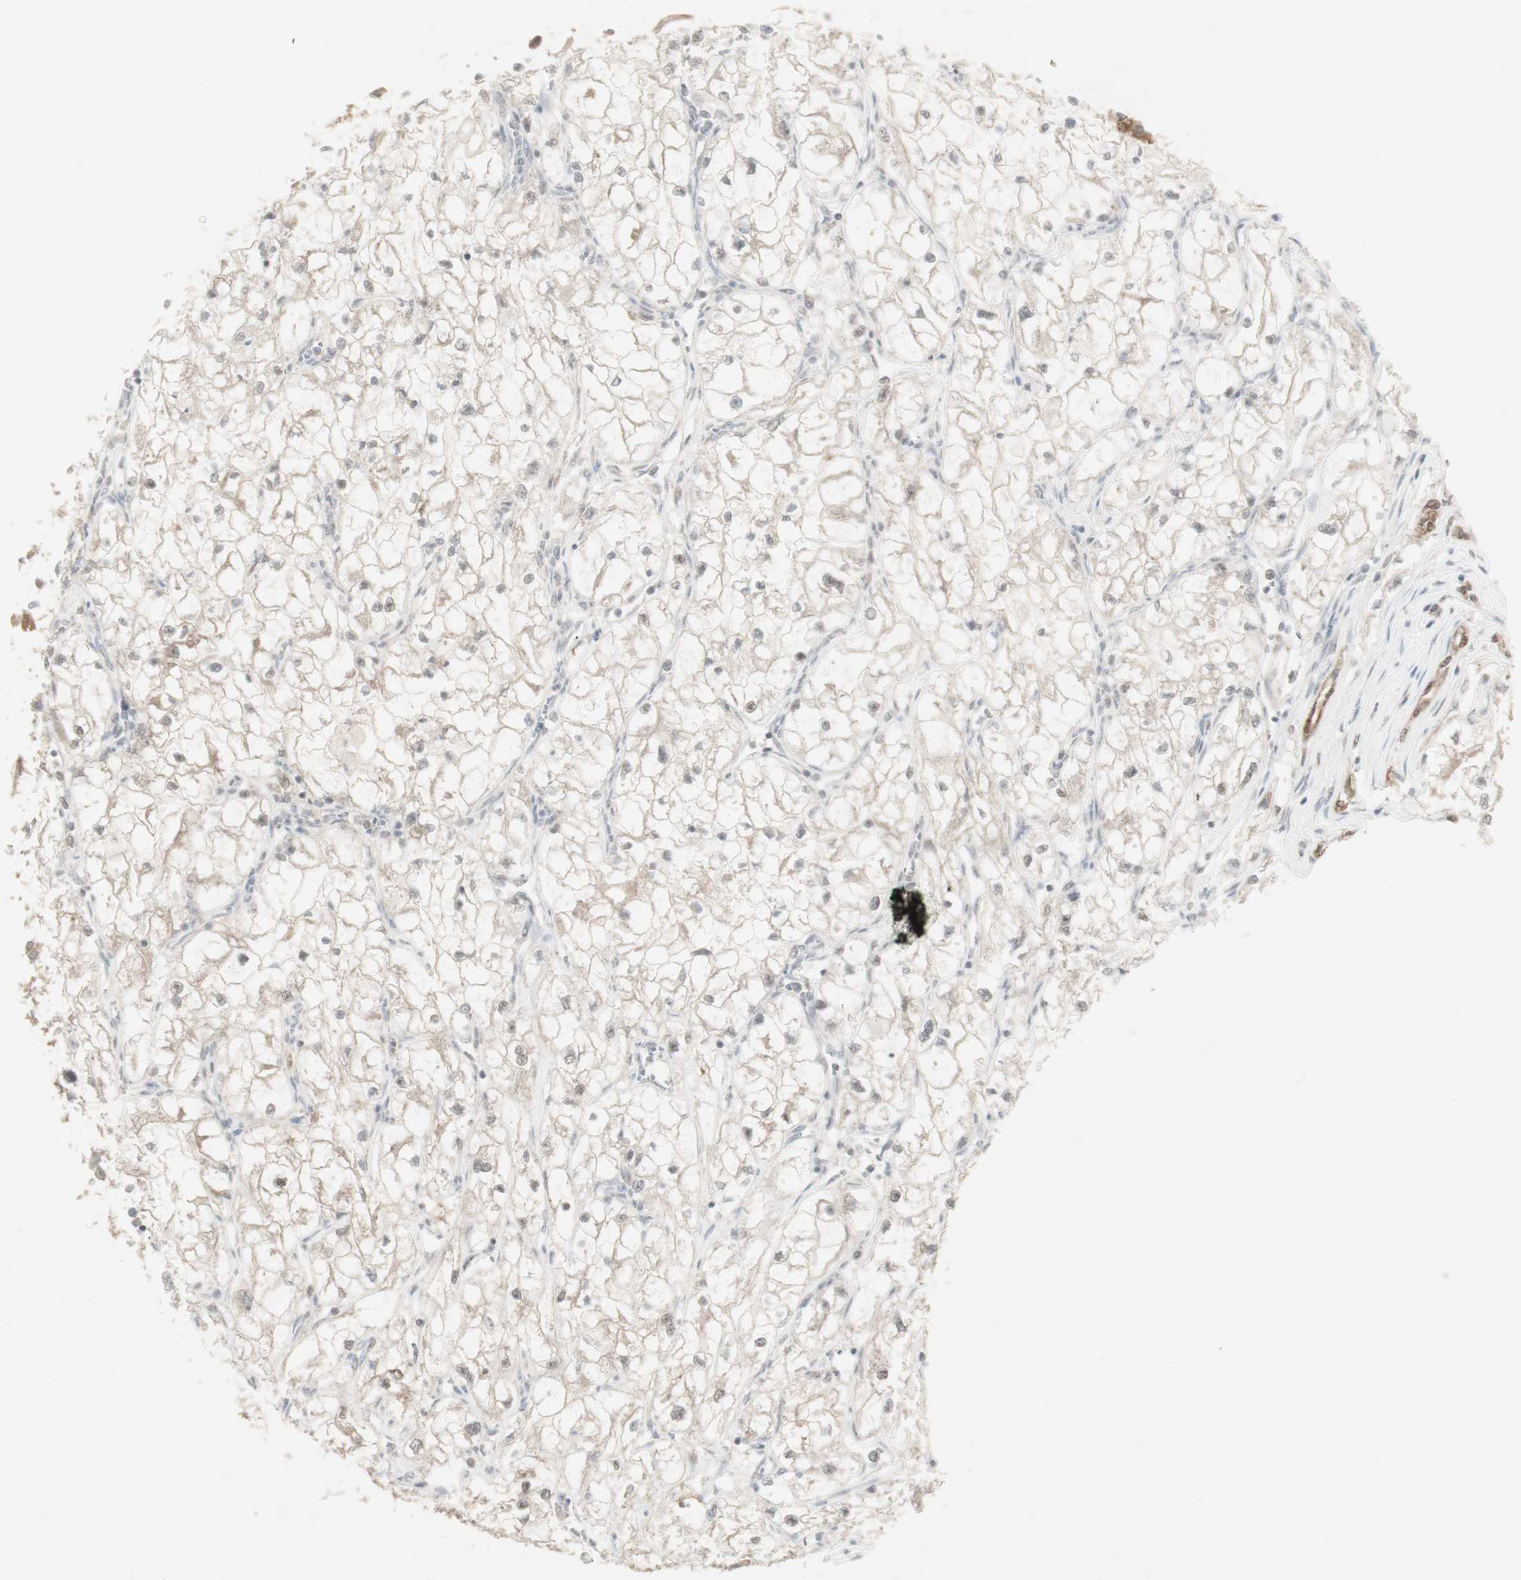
{"staining": {"intensity": "moderate", "quantity": ">75%", "location": "cytoplasmic/membranous"}, "tissue": "renal cancer", "cell_type": "Tumor cells", "image_type": "cancer", "snomed": [{"axis": "morphology", "description": "Adenocarcinoma, NOS"}, {"axis": "topography", "description": "Kidney"}], "caption": "An immunohistochemistry (IHC) photomicrograph of neoplastic tissue is shown. Protein staining in brown labels moderate cytoplasmic/membranous positivity in renal adenocarcinoma within tumor cells.", "gene": "C1orf116", "patient": {"sex": "female", "age": 70}}